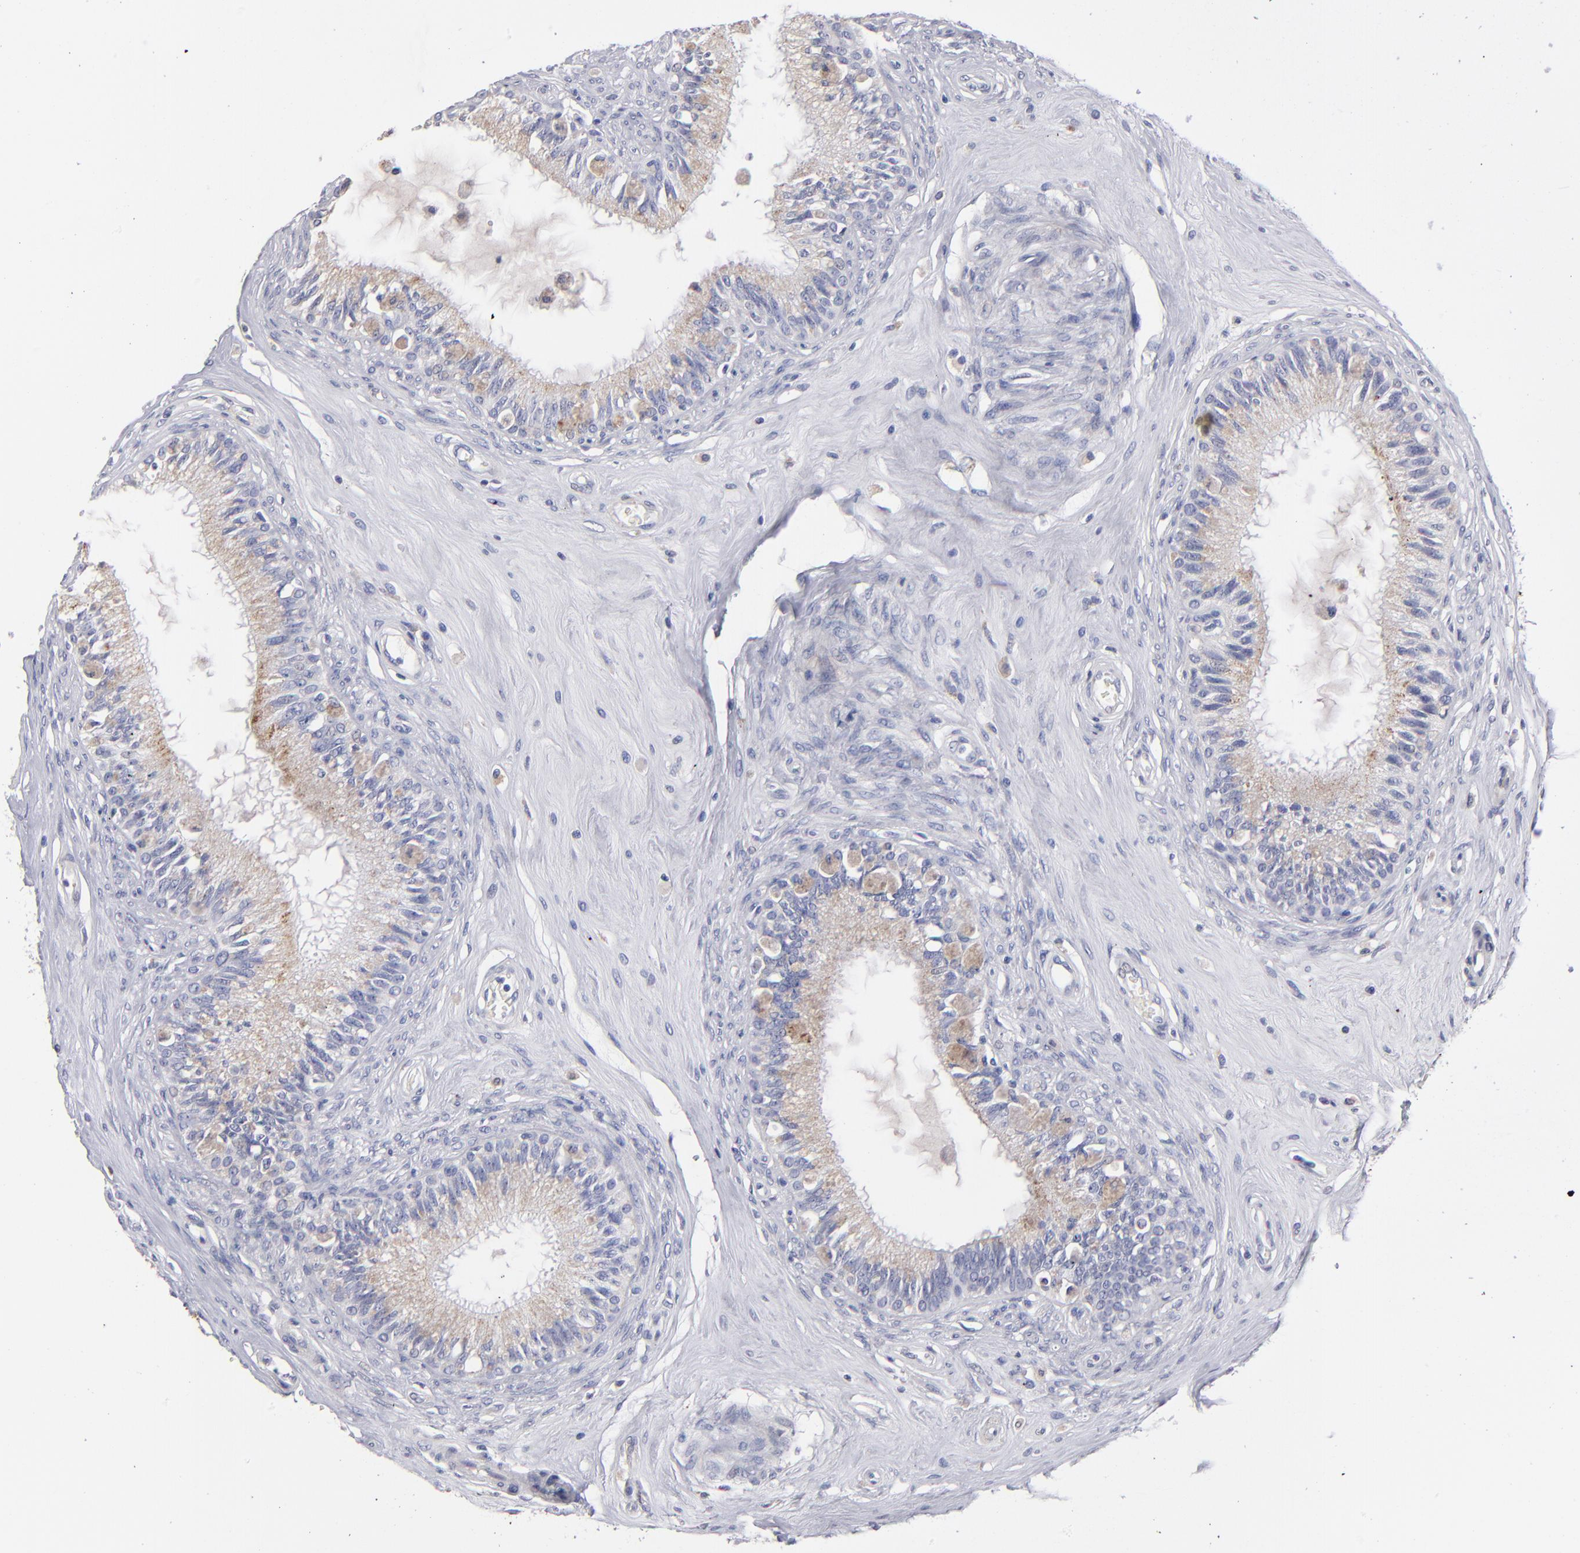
{"staining": {"intensity": "weak", "quantity": "<25%", "location": "cytoplasmic/membranous"}, "tissue": "epididymis", "cell_type": "Glandular cells", "image_type": "normal", "snomed": [{"axis": "morphology", "description": "Normal tissue, NOS"}, {"axis": "morphology", "description": "Inflammation, NOS"}, {"axis": "topography", "description": "Epididymis"}], "caption": "This is an immunohistochemistry (IHC) histopathology image of unremarkable human epididymis. There is no expression in glandular cells.", "gene": "FABP4", "patient": {"sex": "male", "age": 84}}